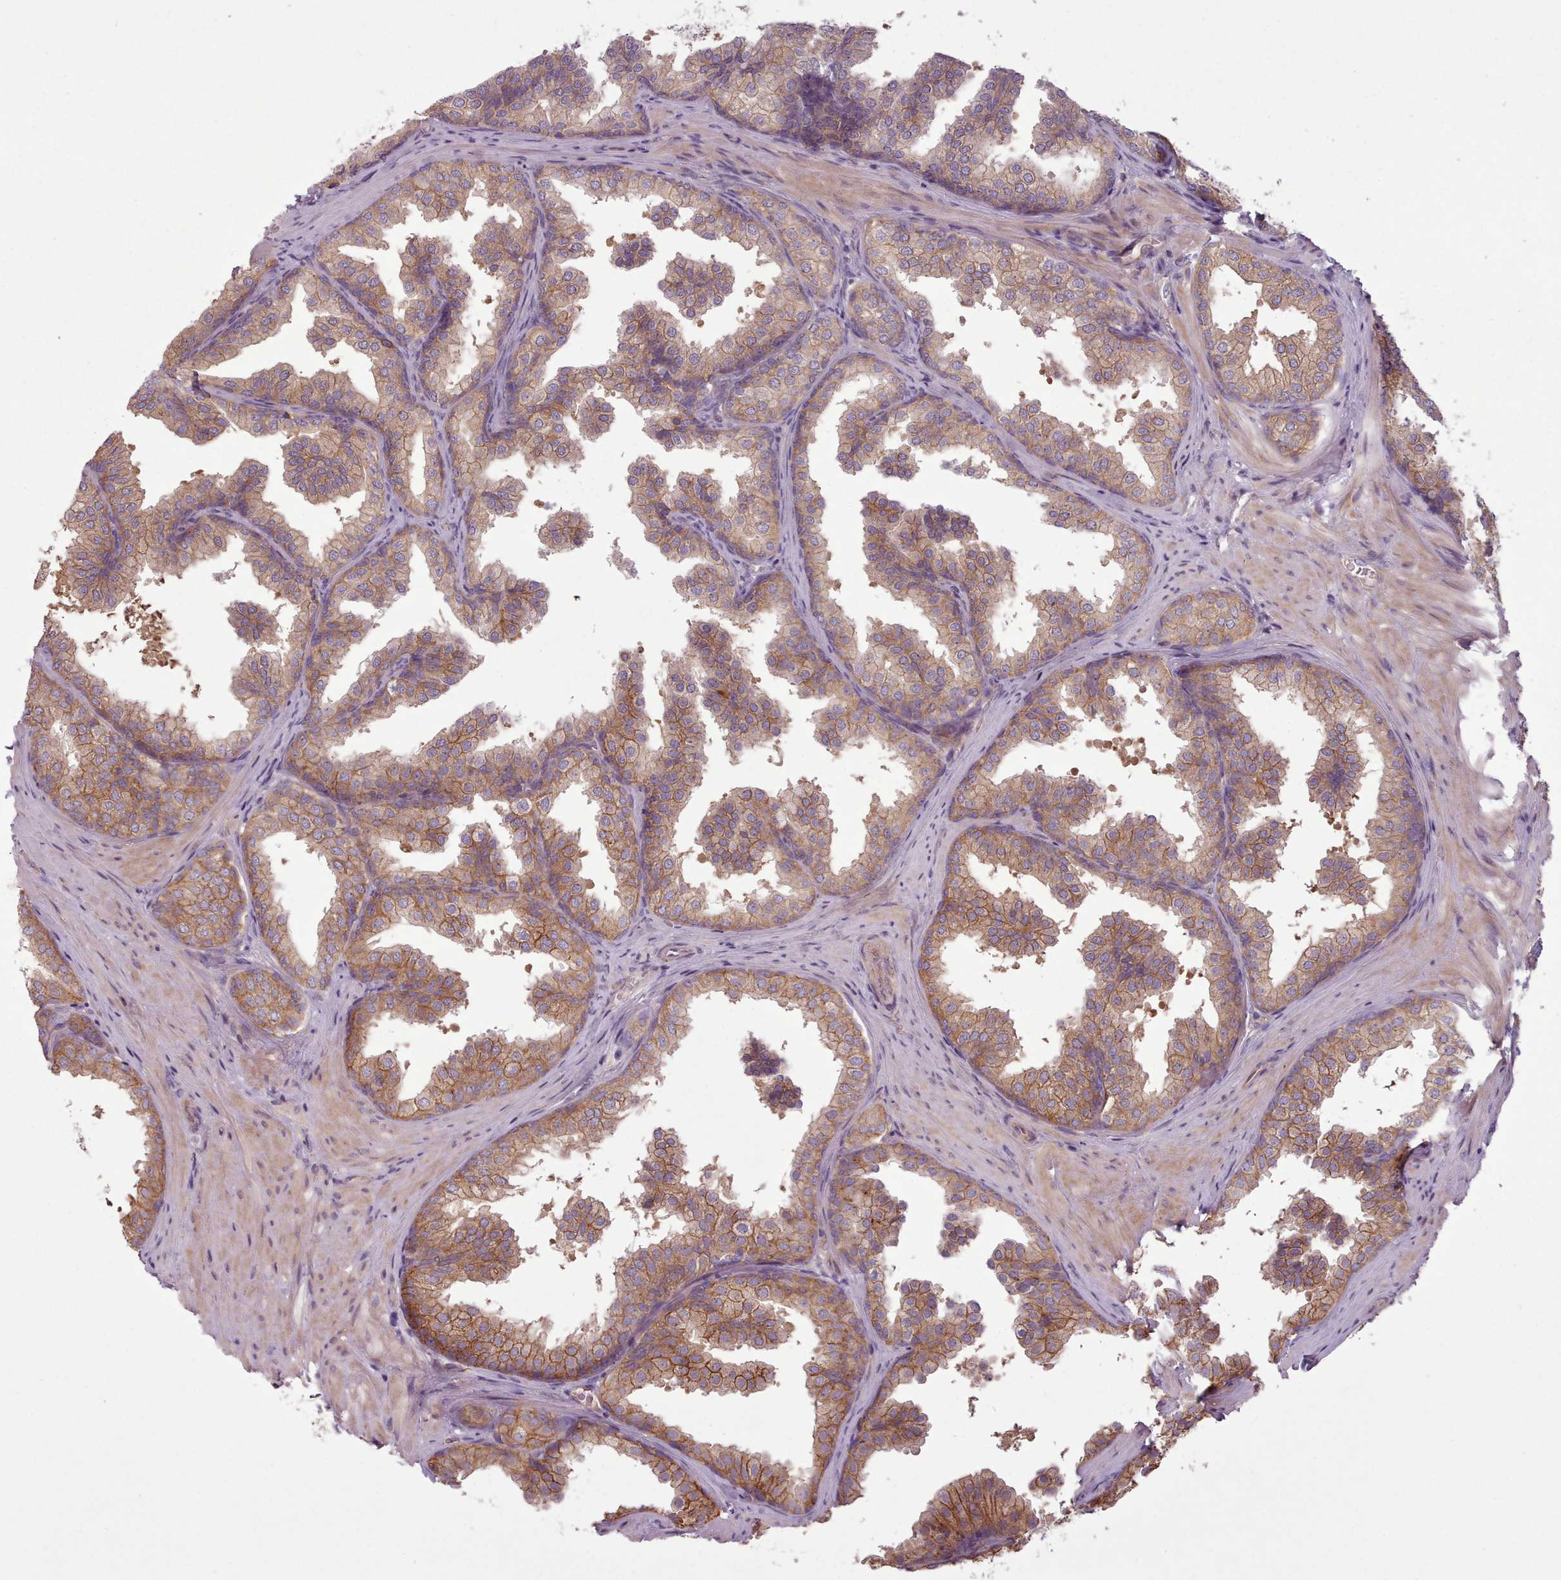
{"staining": {"intensity": "moderate", "quantity": ">75%", "location": "cytoplasmic/membranous"}, "tissue": "prostate", "cell_type": "Glandular cells", "image_type": "normal", "snomed": [{"axis": "morphology", "description": "Normal tissue, NOS"}, {"axis": "topography", "description": "Prostate"}], "caption": "Prostate stained with immunohistochemistry exhibits moderate cytoplasmic/membranous expression in approximately >75% of glandular cells.", "gene": "NT5DC2", "patient": {"sex": "male", "age": 37}}